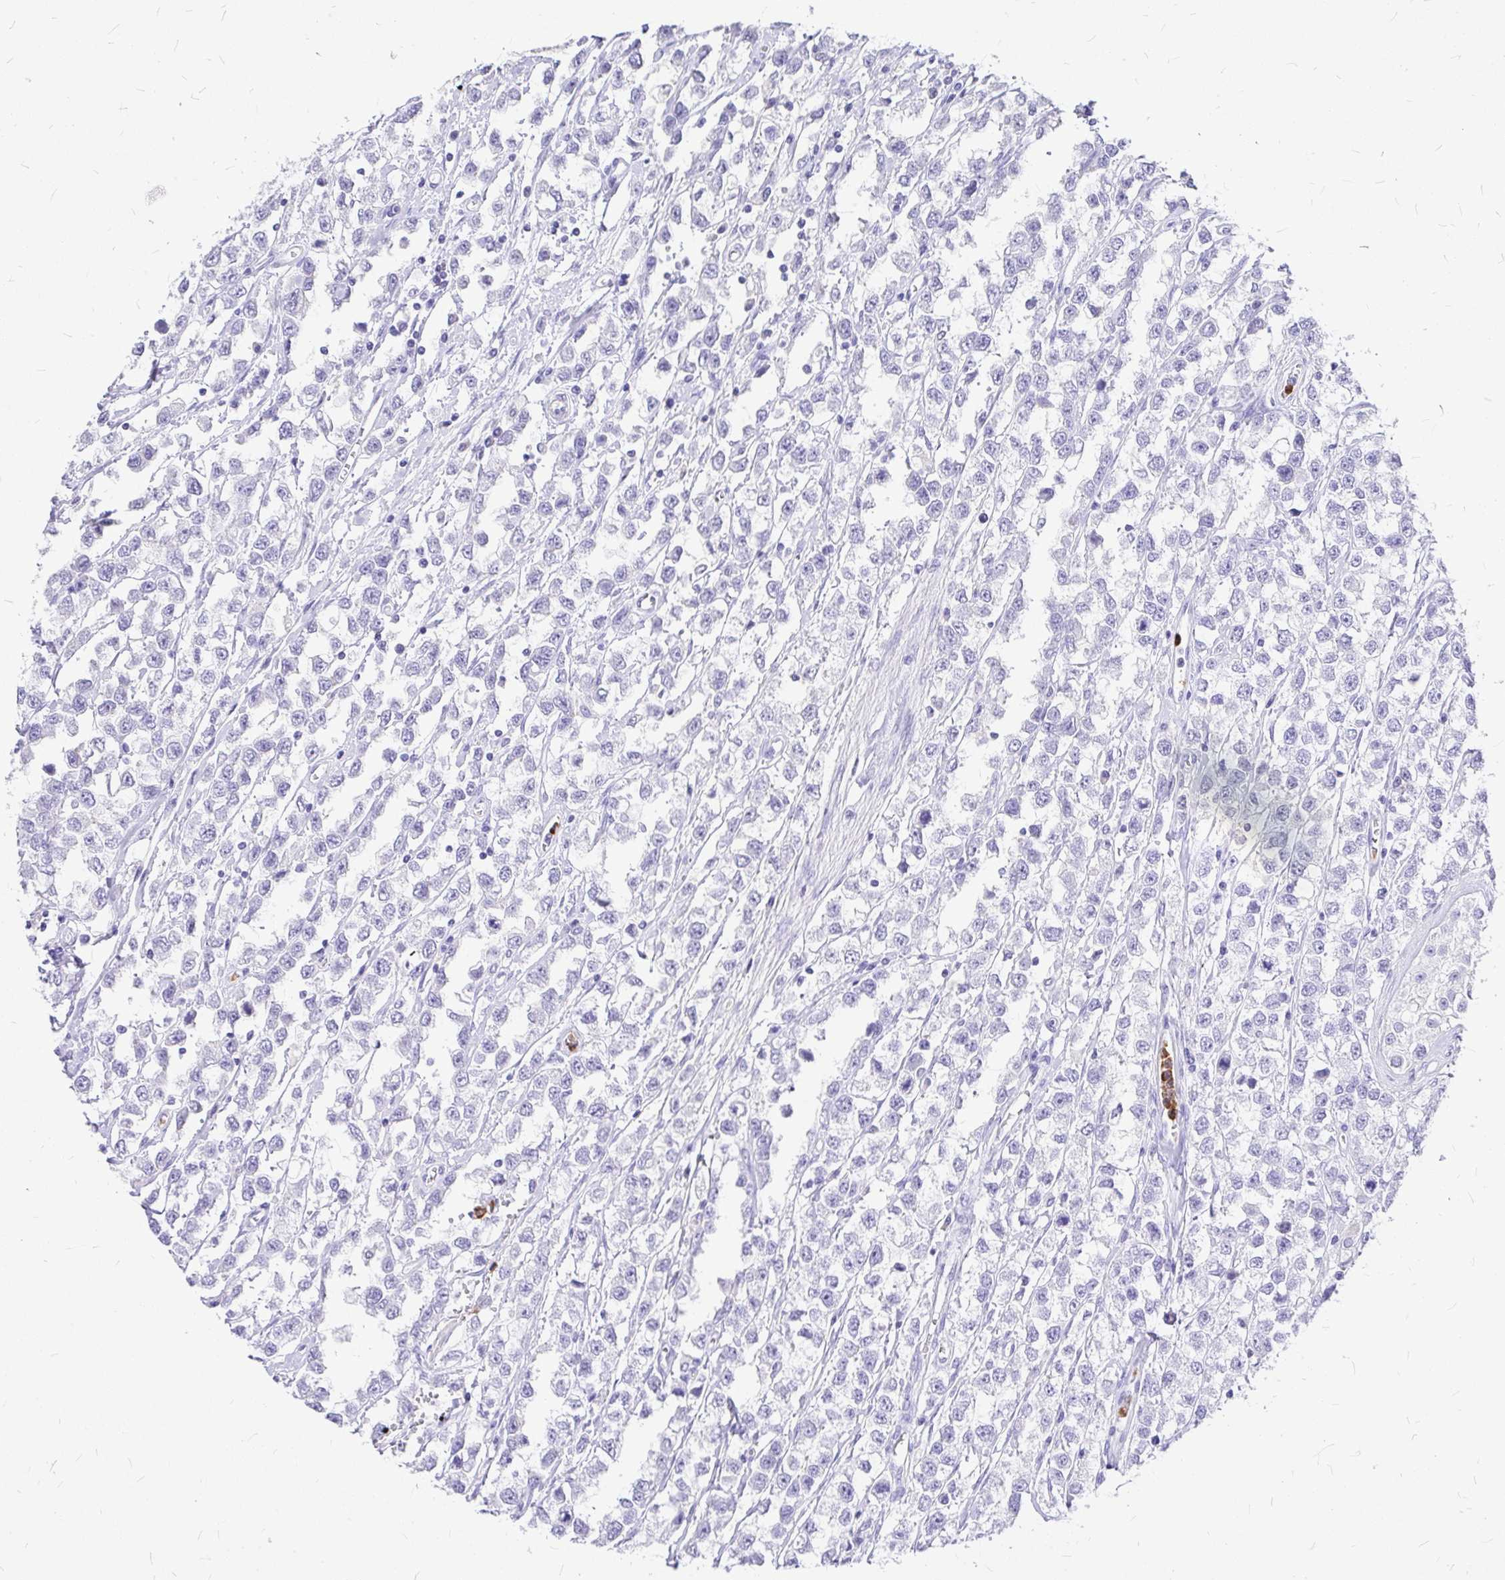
{"staining": {"intensity": "negative", "quantity": "none", "location": "none"}, "tissue": "testis cancer", "cell_type": "Tumor cells", "image_type": "cancer", "snomed": [{"axis": "morphology", "description": "Seminoma, NOS"}, {"axis": "topography", "description": "Testis"}], "caption": "DAB (3,3'-diaminobenzidine) immunohistochemical staining of human testis cancer (seminoma) shows no significant staining in tumor cells. (Brightfield microscopy of DAB immunohistochemistry at high magnification).", "gene": "CLEC1B", "patient": {"sex": "male", "age": 34}}